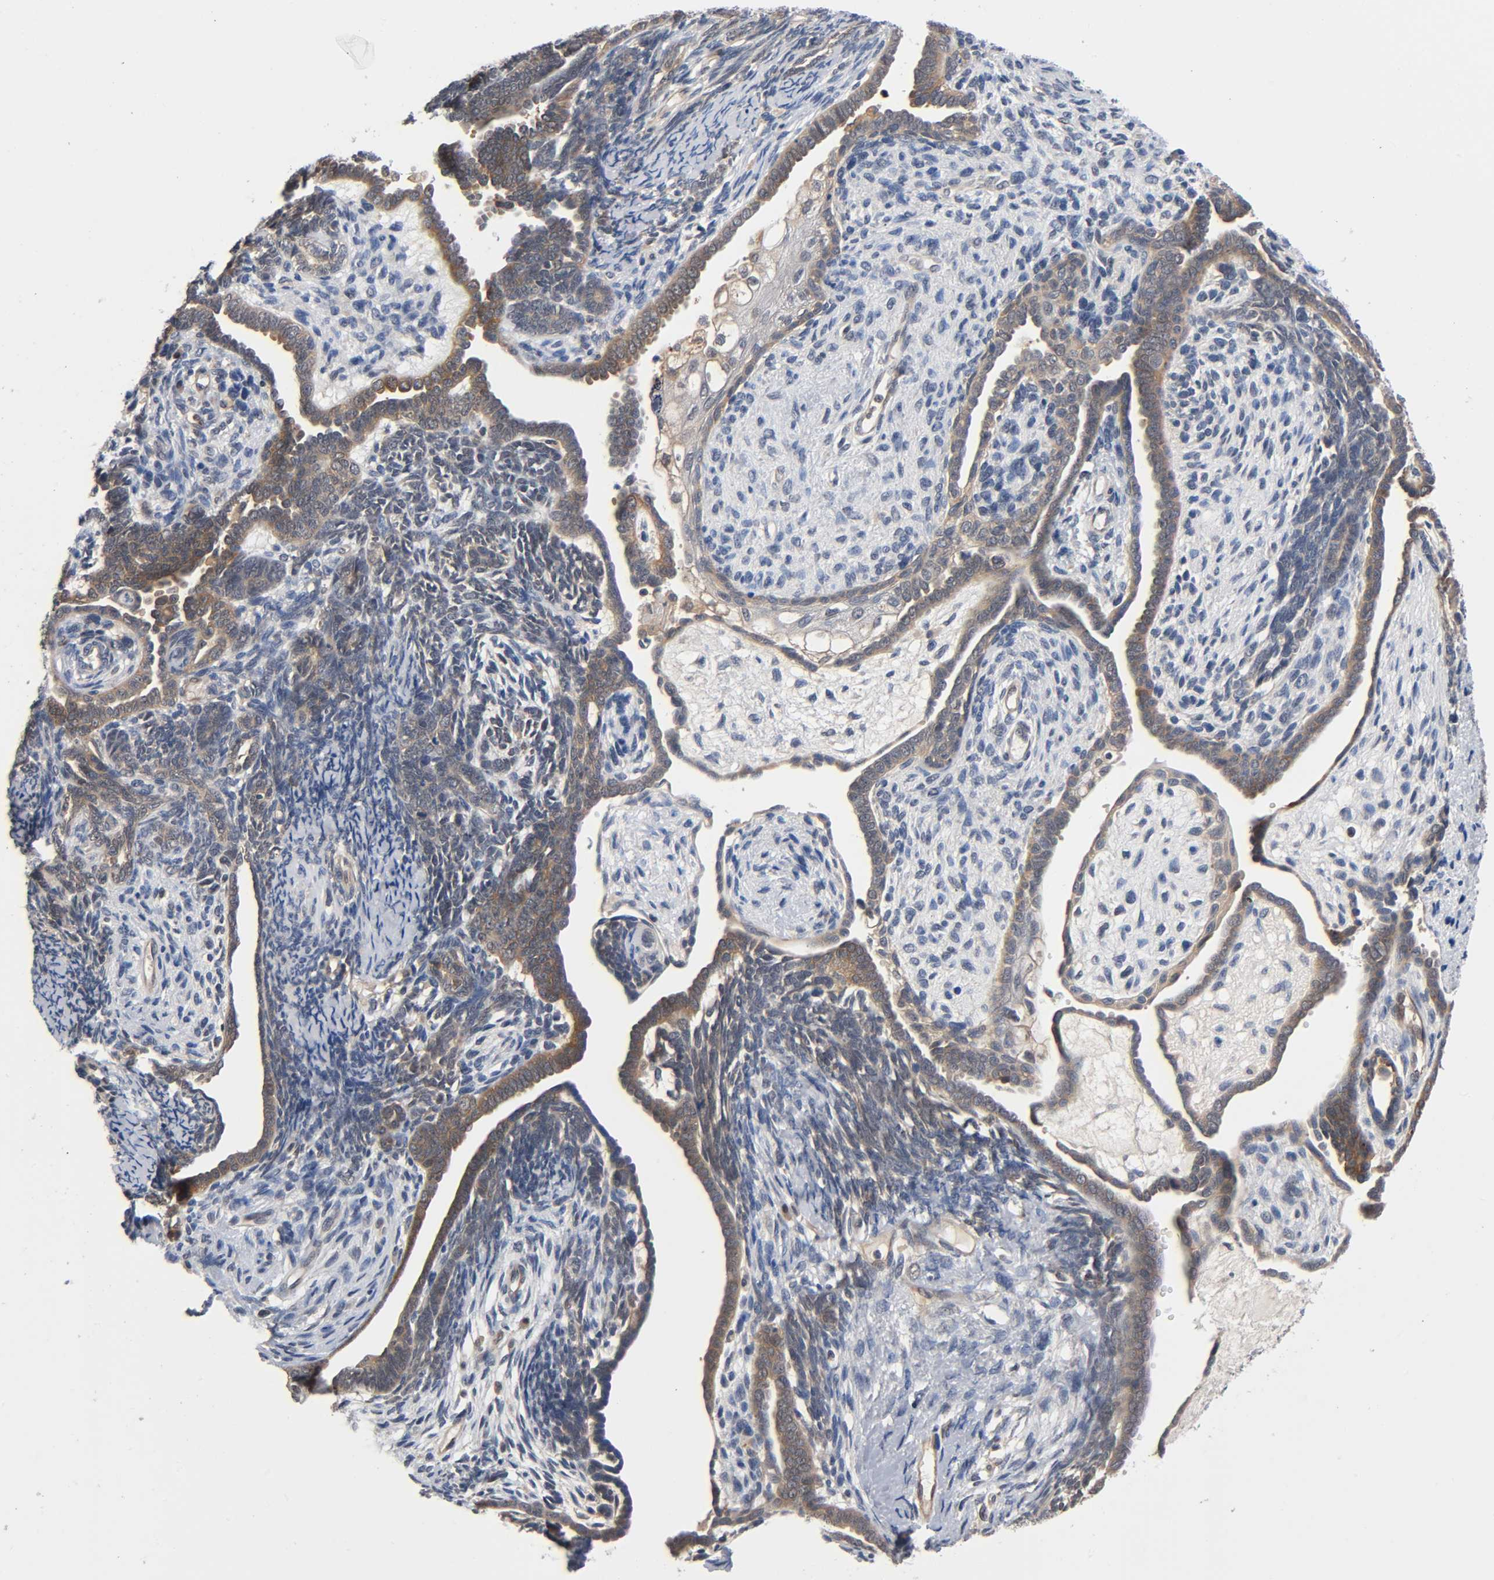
{"staining": {"intensity": "weak", "quantity": ">75%", "location": "cytoplasmic/membranous"}, "tissue": "endometrial cancer", "cell_type": "Tumor cells", "image_type": "cancer", "snomed": [{"axis": "morphology", "description": "Neoplasm, malignant, NOS"}, {"axis": "topography", "description": "Endometrium"}], "caption": "Endometrial cancer (neoplasm (malignant)) stained for a protein demonstrates weak cytoplasmic/membranous positivity in tumor cells.", "gene": "PRKAB1", "patient": {"sex": "female", "age": 74}}